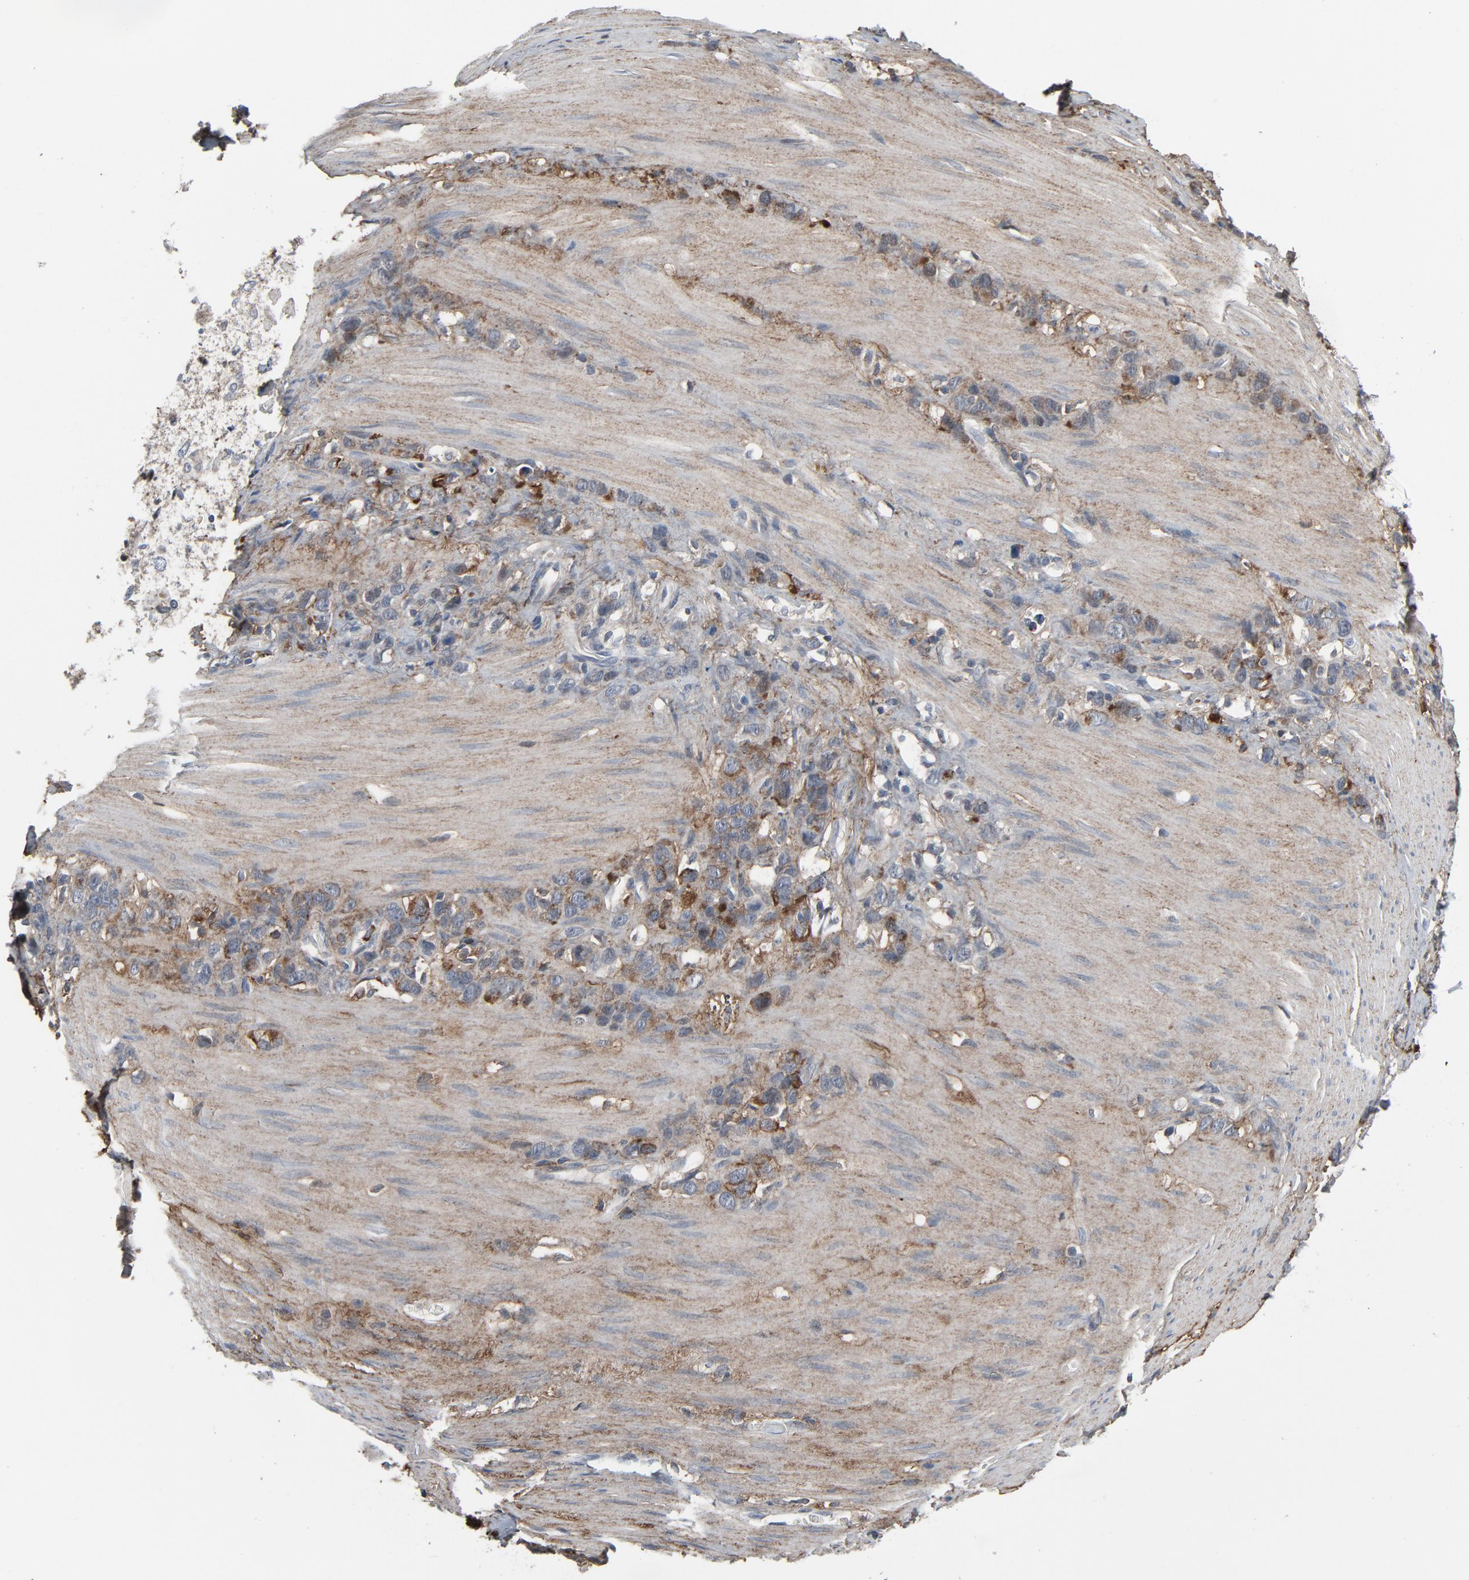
{"staining": {"intensity": "moderate", "quantity": "<25%", "location": "cytoplasmic/membranous"}, "tissue": "stomach cancer", "cell_type": "Tumor cells", "image_type": "cancer", "snomed": [{"axis": "morphology", "description": "Normal tissue, NOS"}, {"axis": "morphology", "description": "Adenocarcinoma, NOS"}, {"axis": "morphology", "description": "Adenocarcinoma, High grade"}, {"axis": "topography", "description": "Stomach, upper"}, {"axis": "topography", "description": "Stomach"}], "caption": "Immunohistochemistry image of human stomach cancer (adenocarcinoma) stained for a protein (brown), which reveals low levels of moderate cytoplasmic/membranous expression in about <25% of tumor cells.", "gene": "PDZD4", "patient": {"sex": "female", "age": 65}}